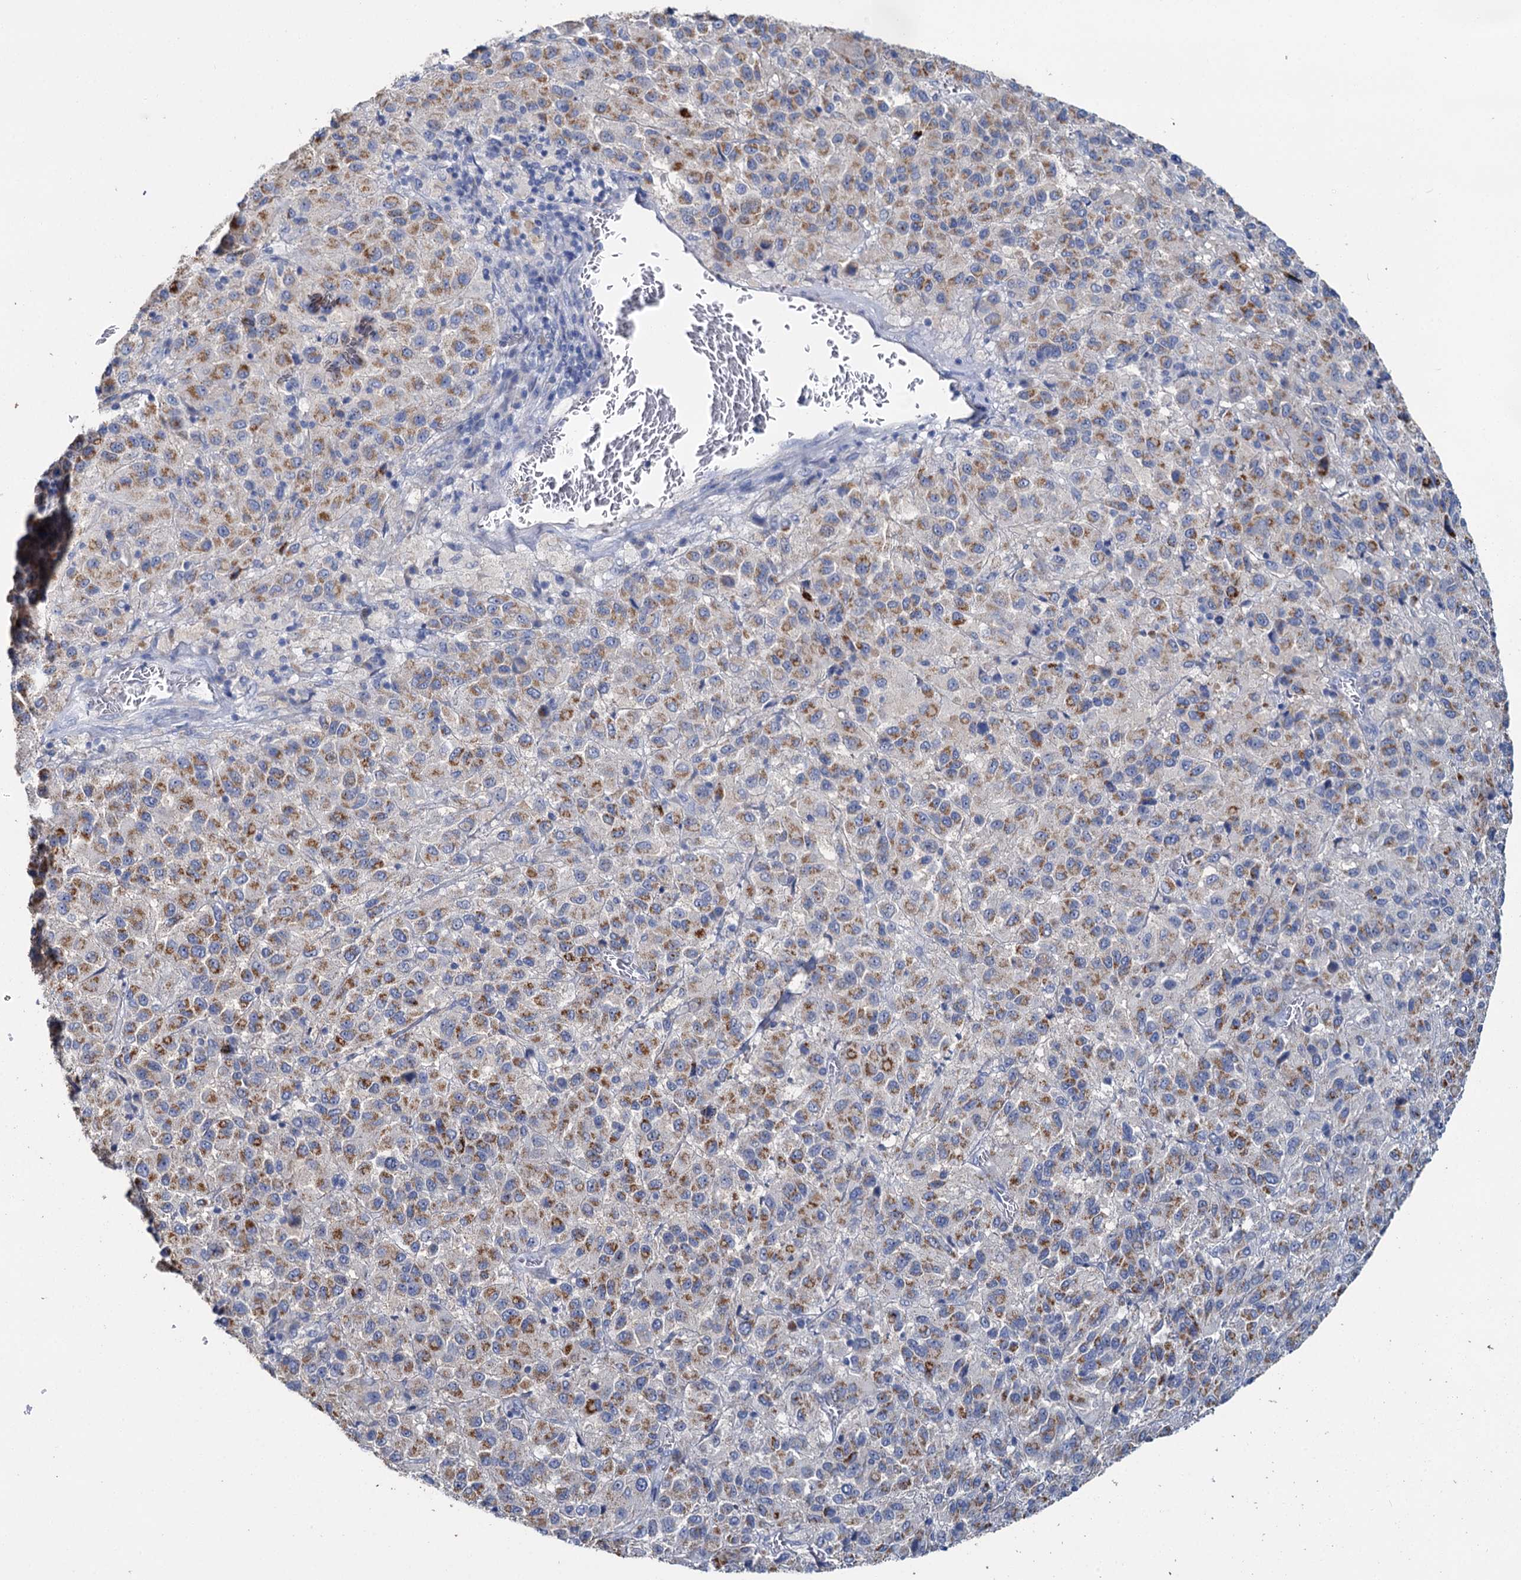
{"staining": {"intensity": "moderate", "quantity": ">75%", "location": "cytoplasmic/membranous"}, "tissue": "melanoma", "cell_type": "Tumor cells", "image_type": "cancer", "snomed": [{"axis": "morphology", "description": "Malignant melanoma, Metastatic site"}, {"axis": "topography", "description": "Lung"}], "caption": "An immunohistochemistry image of tumor tissue is shown. Protein staining in brown labels moderate cytoplasmic/membranous positivity in melanoma within tumor cells.", "gene": "SNCB", "patient": {"sex": "male", "age": 64}}